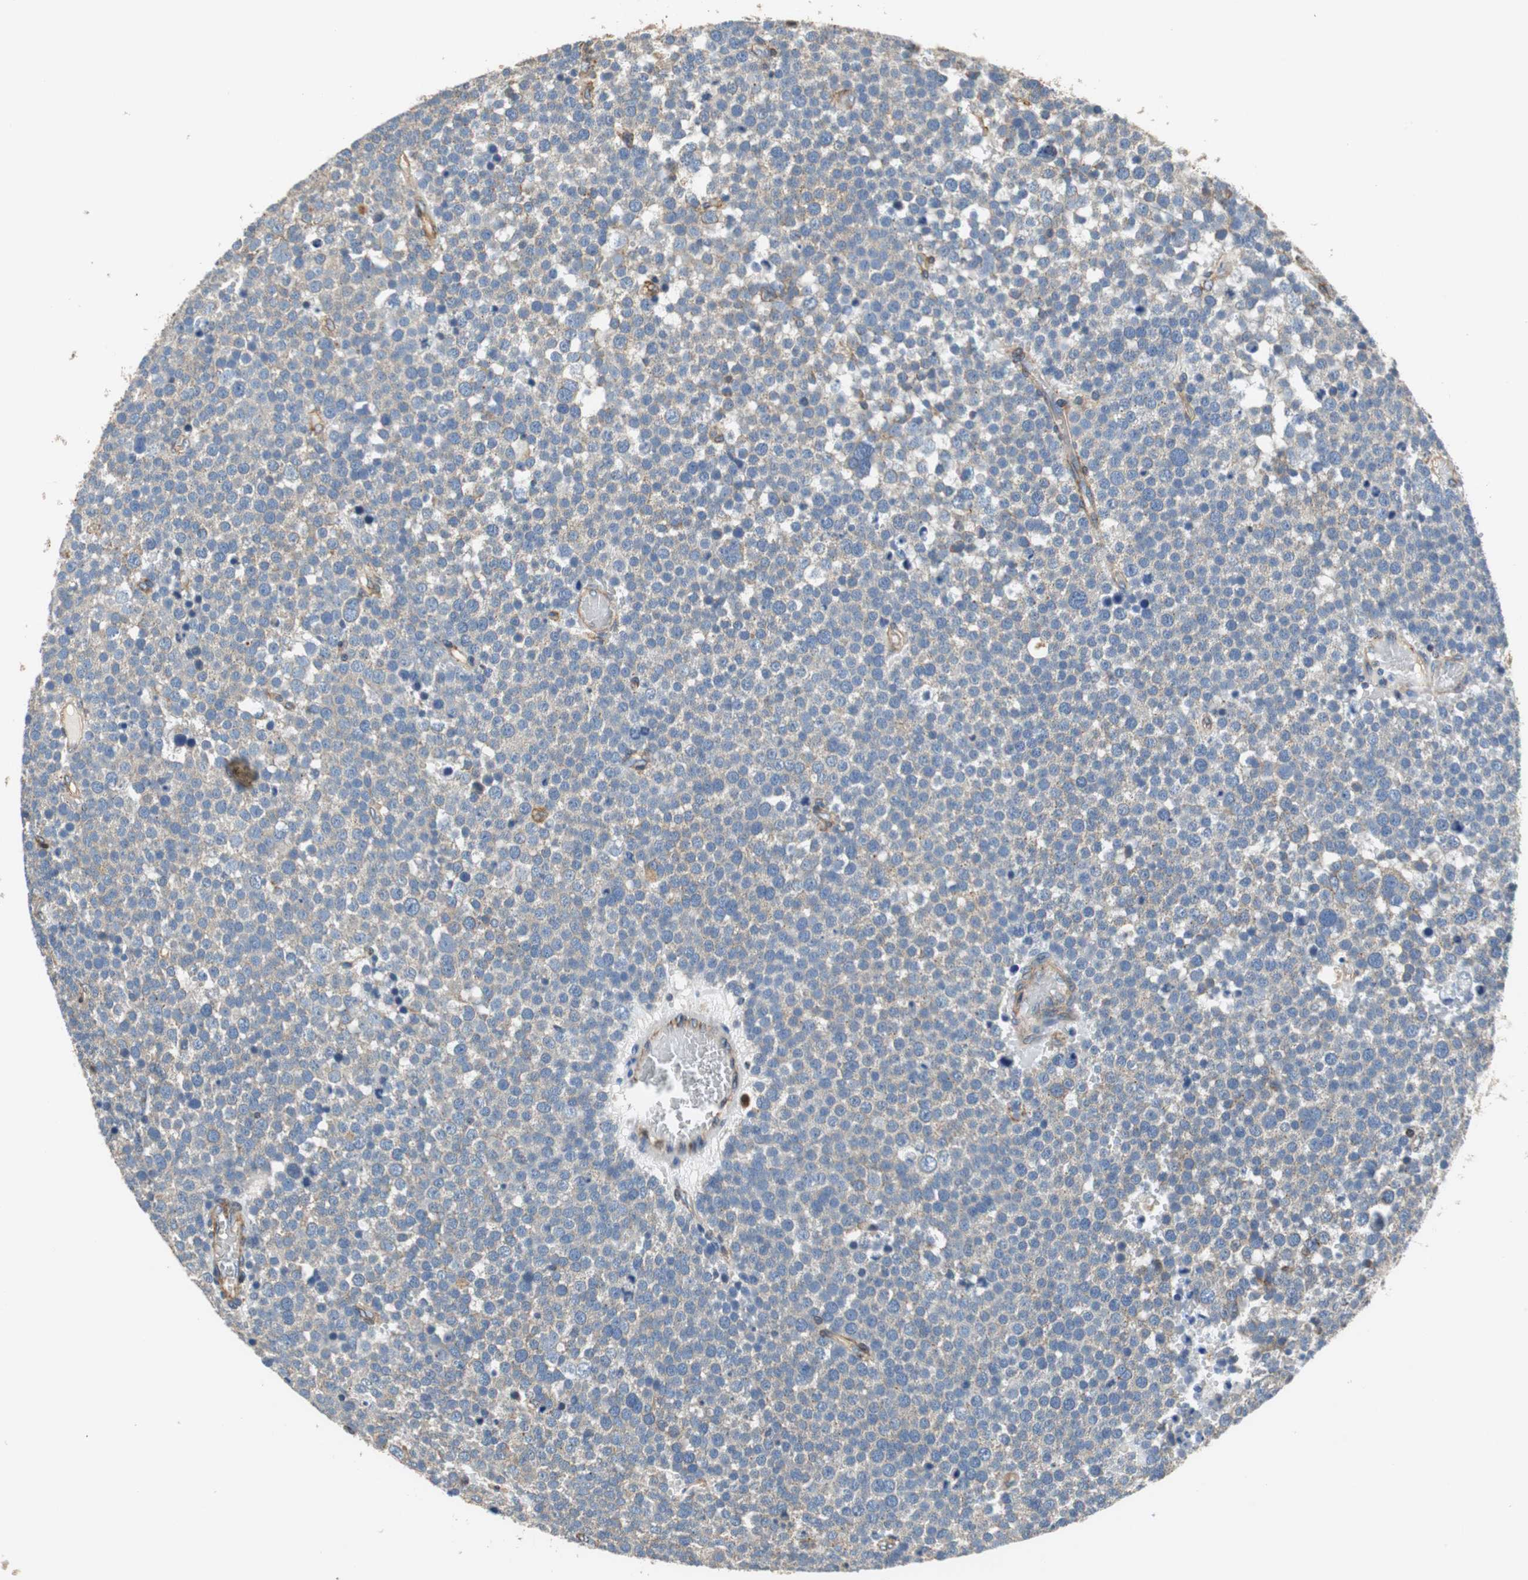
{"staining": {"intensity": "weak", "quantity": ">75%", "location": "cytoplasmic/membranous"}, "tissue": "testis cancer", "cell_type": "Tumor cells", "image_type": "cancer", "snomed": [{"axis": "morphology", "description": "Seminoma, NOS"}, {"axis": "topography", "description": "Testis"}], "caption": "A low amount of weak cytoplasmic/membranous expression is appreciated in approximately >75% of tumor cells in testis cancer (seminoma) tissue.", "gene": "GSTK1", "patient": {"sex": "male", "age": 71}}